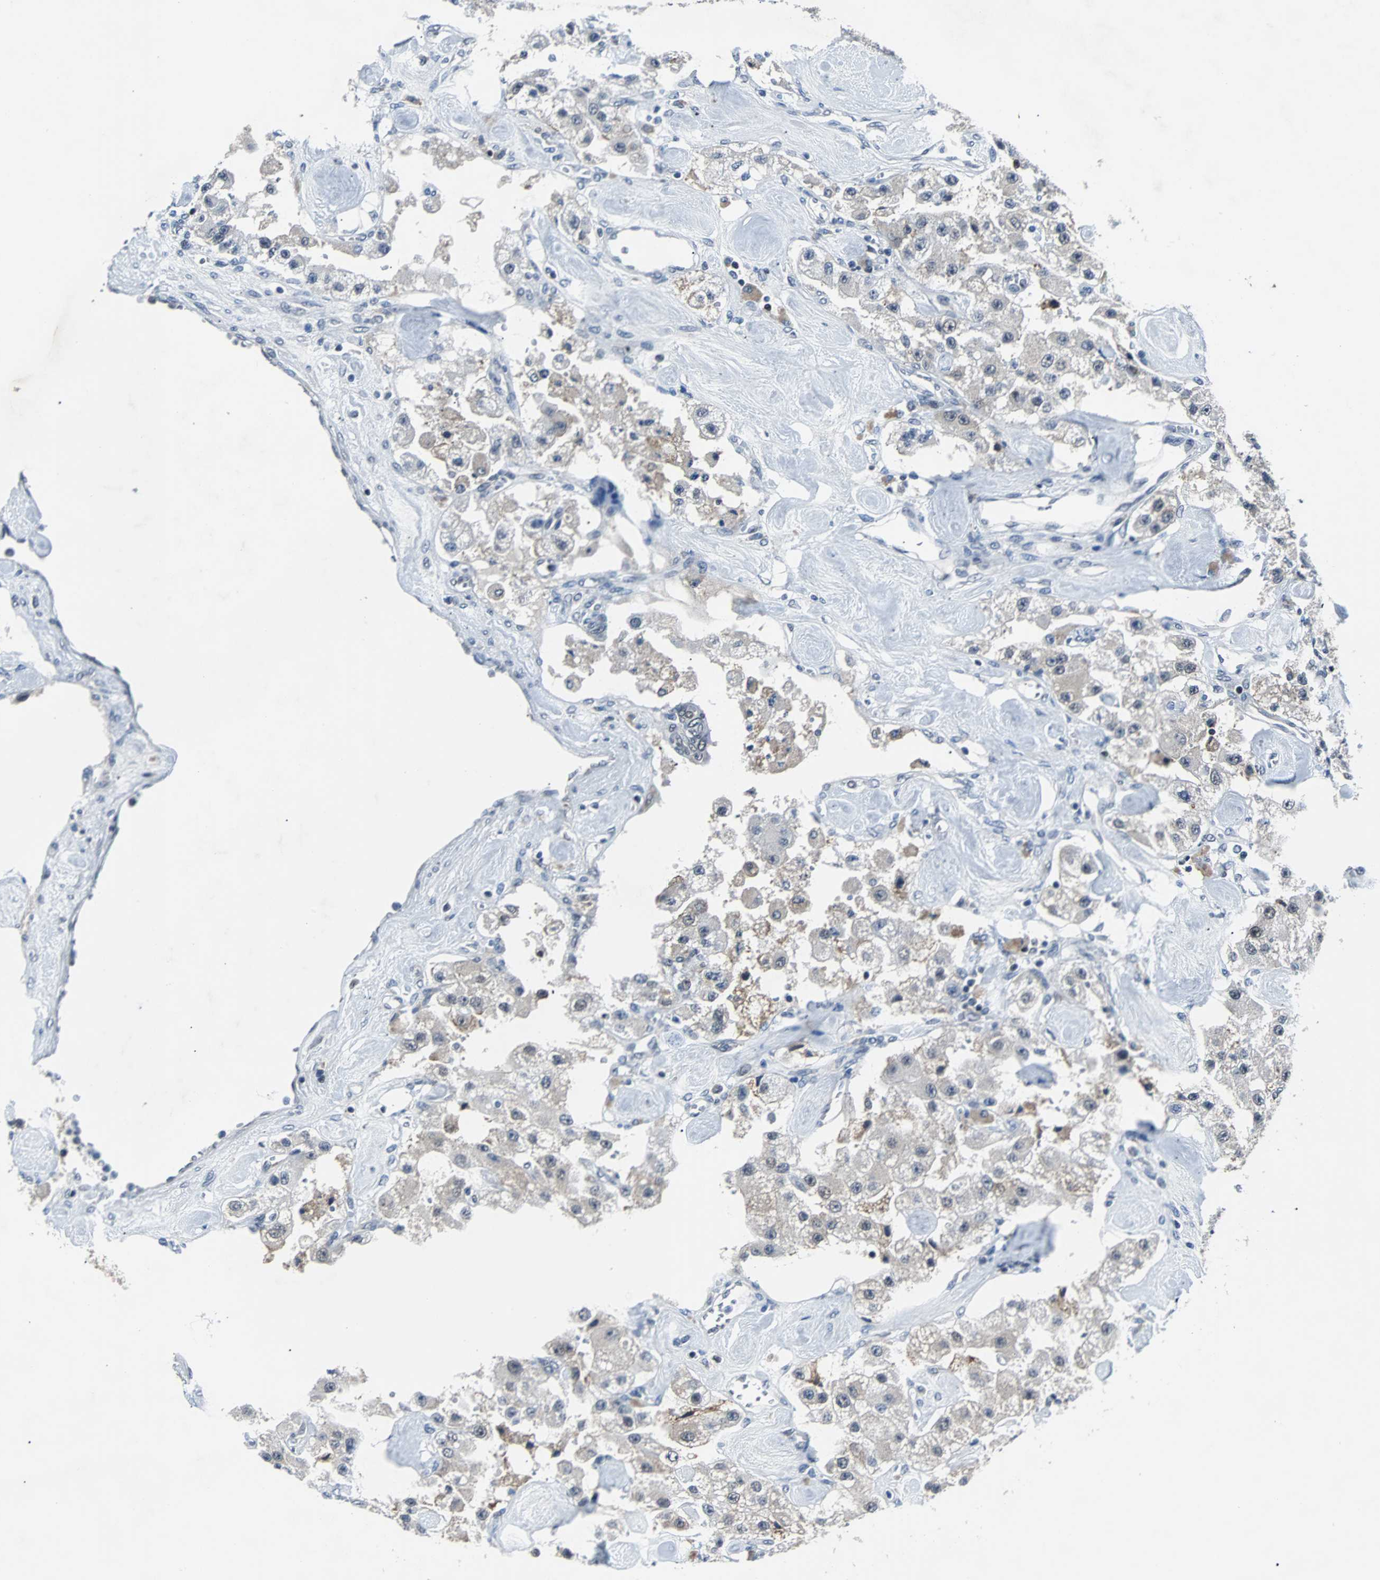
{"staining": {"intensity": "weak", "quantity": "25%-75%", "location": "cytoplasmic/membranous"}, "tissue": "carcinoid", "cell_type": "Tumor cells", "image_type": "cancer", "snomed": [{"axis": "morphology", "description": "Carcinoid, malignant, NOS"}, {"axis": "topography", "description": "Pancreas"}], "caption": "This image demonstrates immunohistochemistry (IHC) staining of carcinoid (malignant), with low weak cytoplasmic/membranous positivity in about 25%-75% of tumor cells.", "gene": "USP28", "patient": {"sex": "male", "age": 41}}